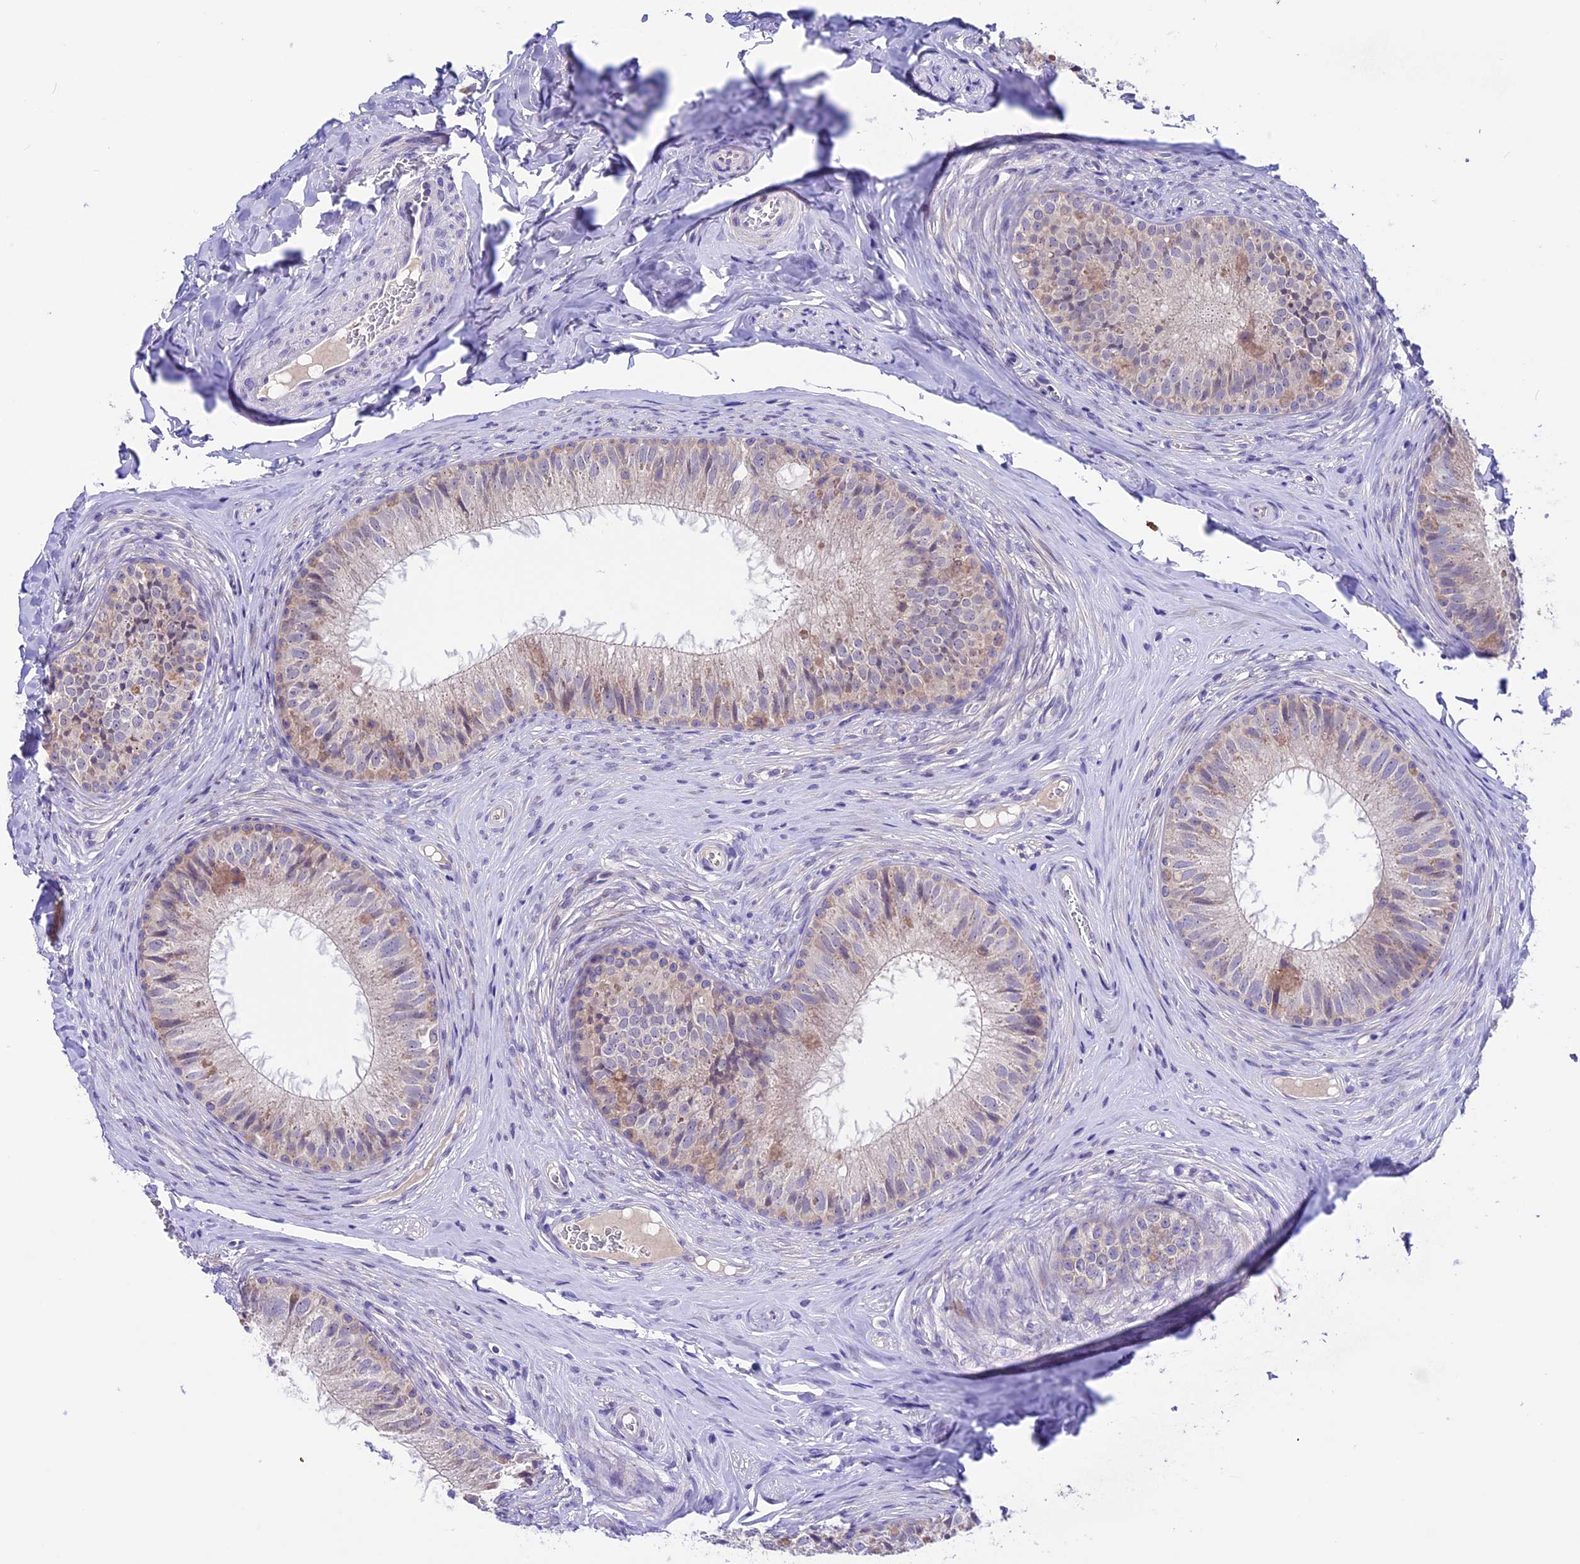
{"staining": {"intensity": "weak", "quantity": "<25%", "location": "cytoplasmic/membranous"}, "tissue": "epididymis", "cell_type": "Glandular cells", "image_type": "normal", "snomed": [{"axis": "morphology", "description": "Normal tissue, NOS"}, {"axis": "topography", "description": "Epididymis"}], "caption": "Histopathology image shows no protein positivity in glandular cells of normal epididymis. The staining is performed using DAB brown chromogen with nuclei counter-stained in using hematoxylin.", "gene": "XKR7", "patient": {"sex": "male", "age": 34}}